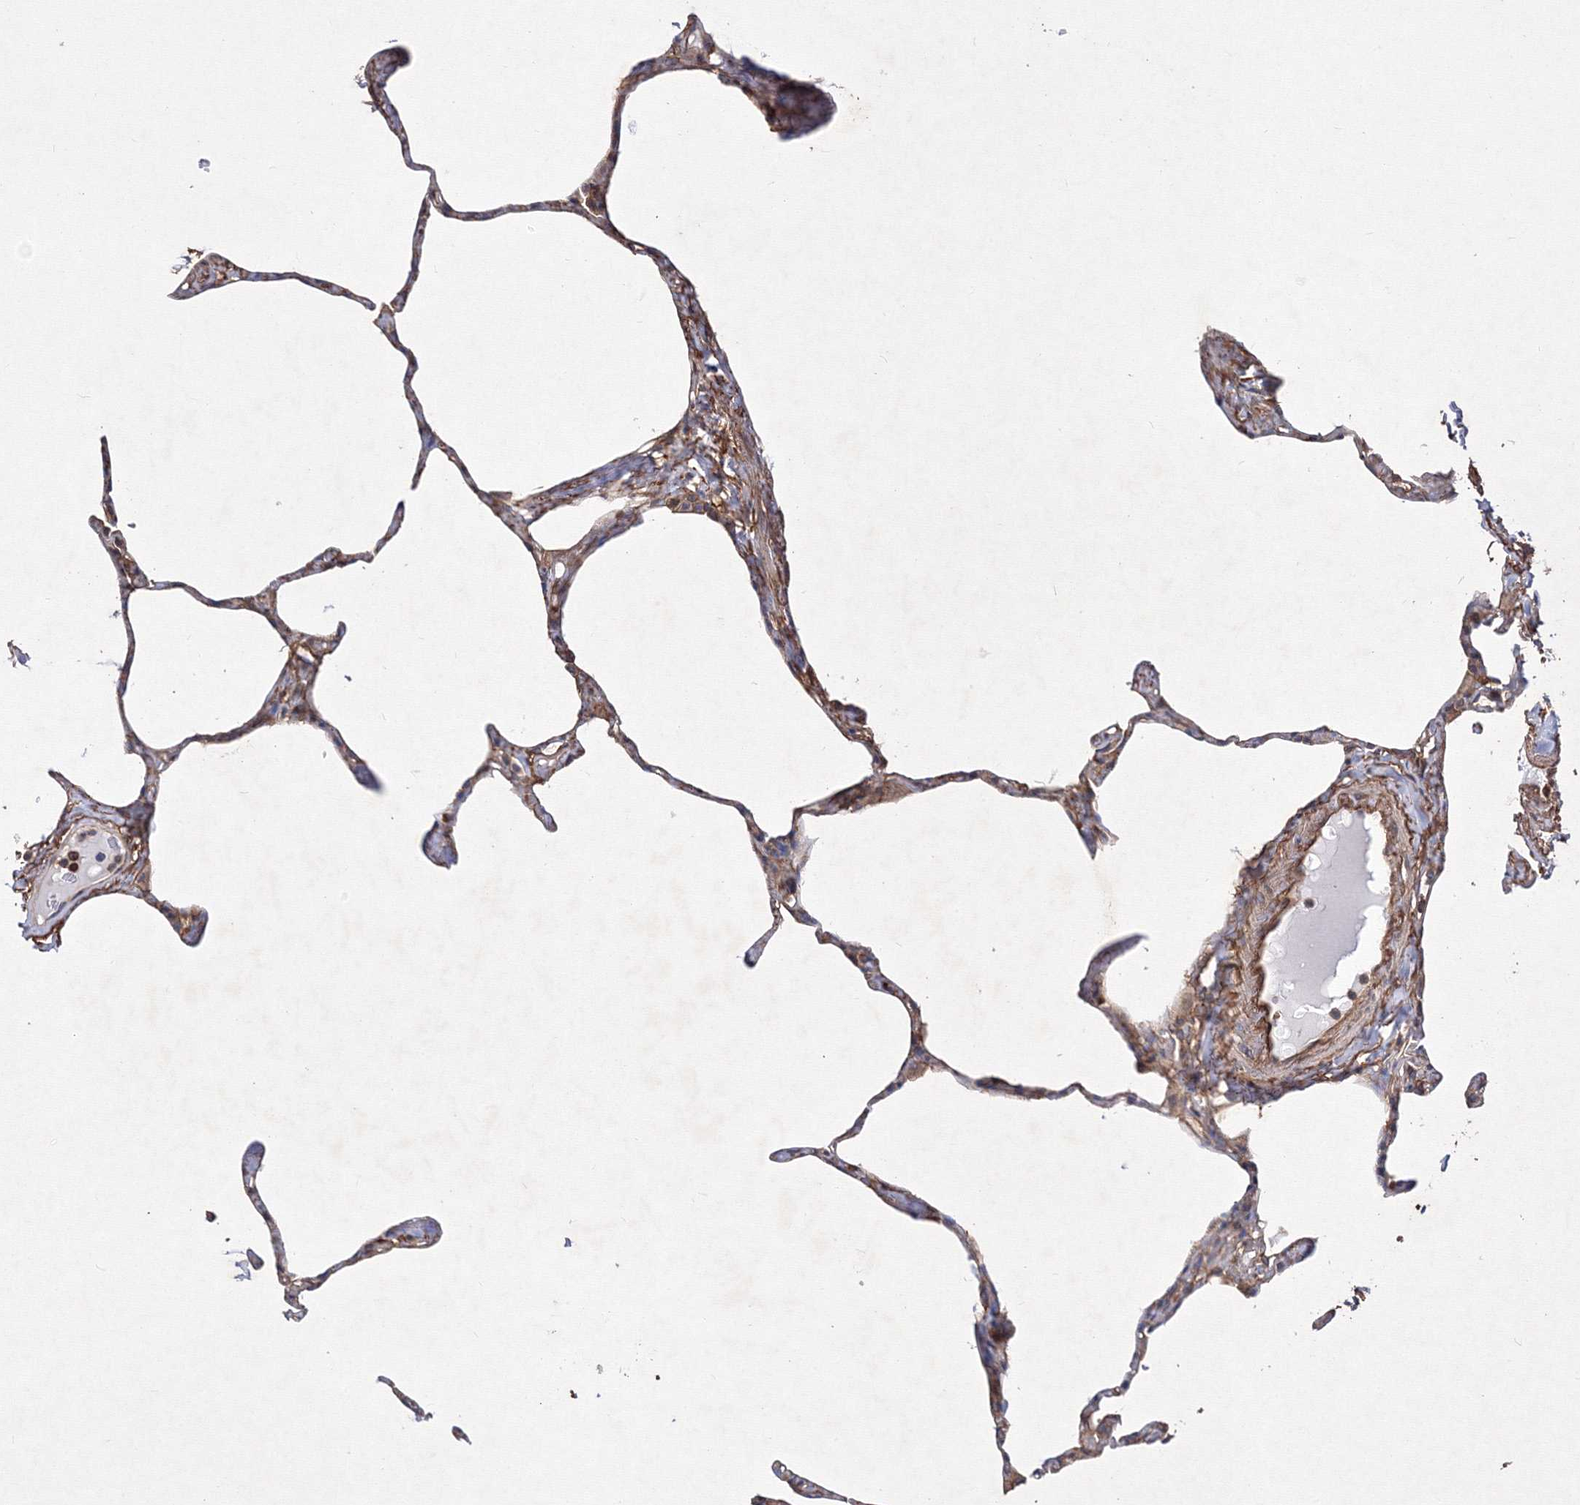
{"staining": {"intensity": "moderate", "quantity": "<25%", "location": "cytoplasmic/membranous"}, "tissue": "lung", "cell_type": "Alveolar cells", "image_type": "normal", "snomed": [{"axis": "morphology", "description": "Normal tissue, NOS"}, {"axis": "topography", "description": "Lung"}], "caption": "A photomicrograph of lung stained for a protein reveals moderate cytoplasmic/membranous brown staining in alveolar cells. The protein of interest is stained brown, and the nuclei are stained in blue (DAB (3,3'-diaminobenzidine) IHC with brightfield microscopy, high magnification).", "gene": "SNX18", "patient": {"sex": "male", "age": 65}}